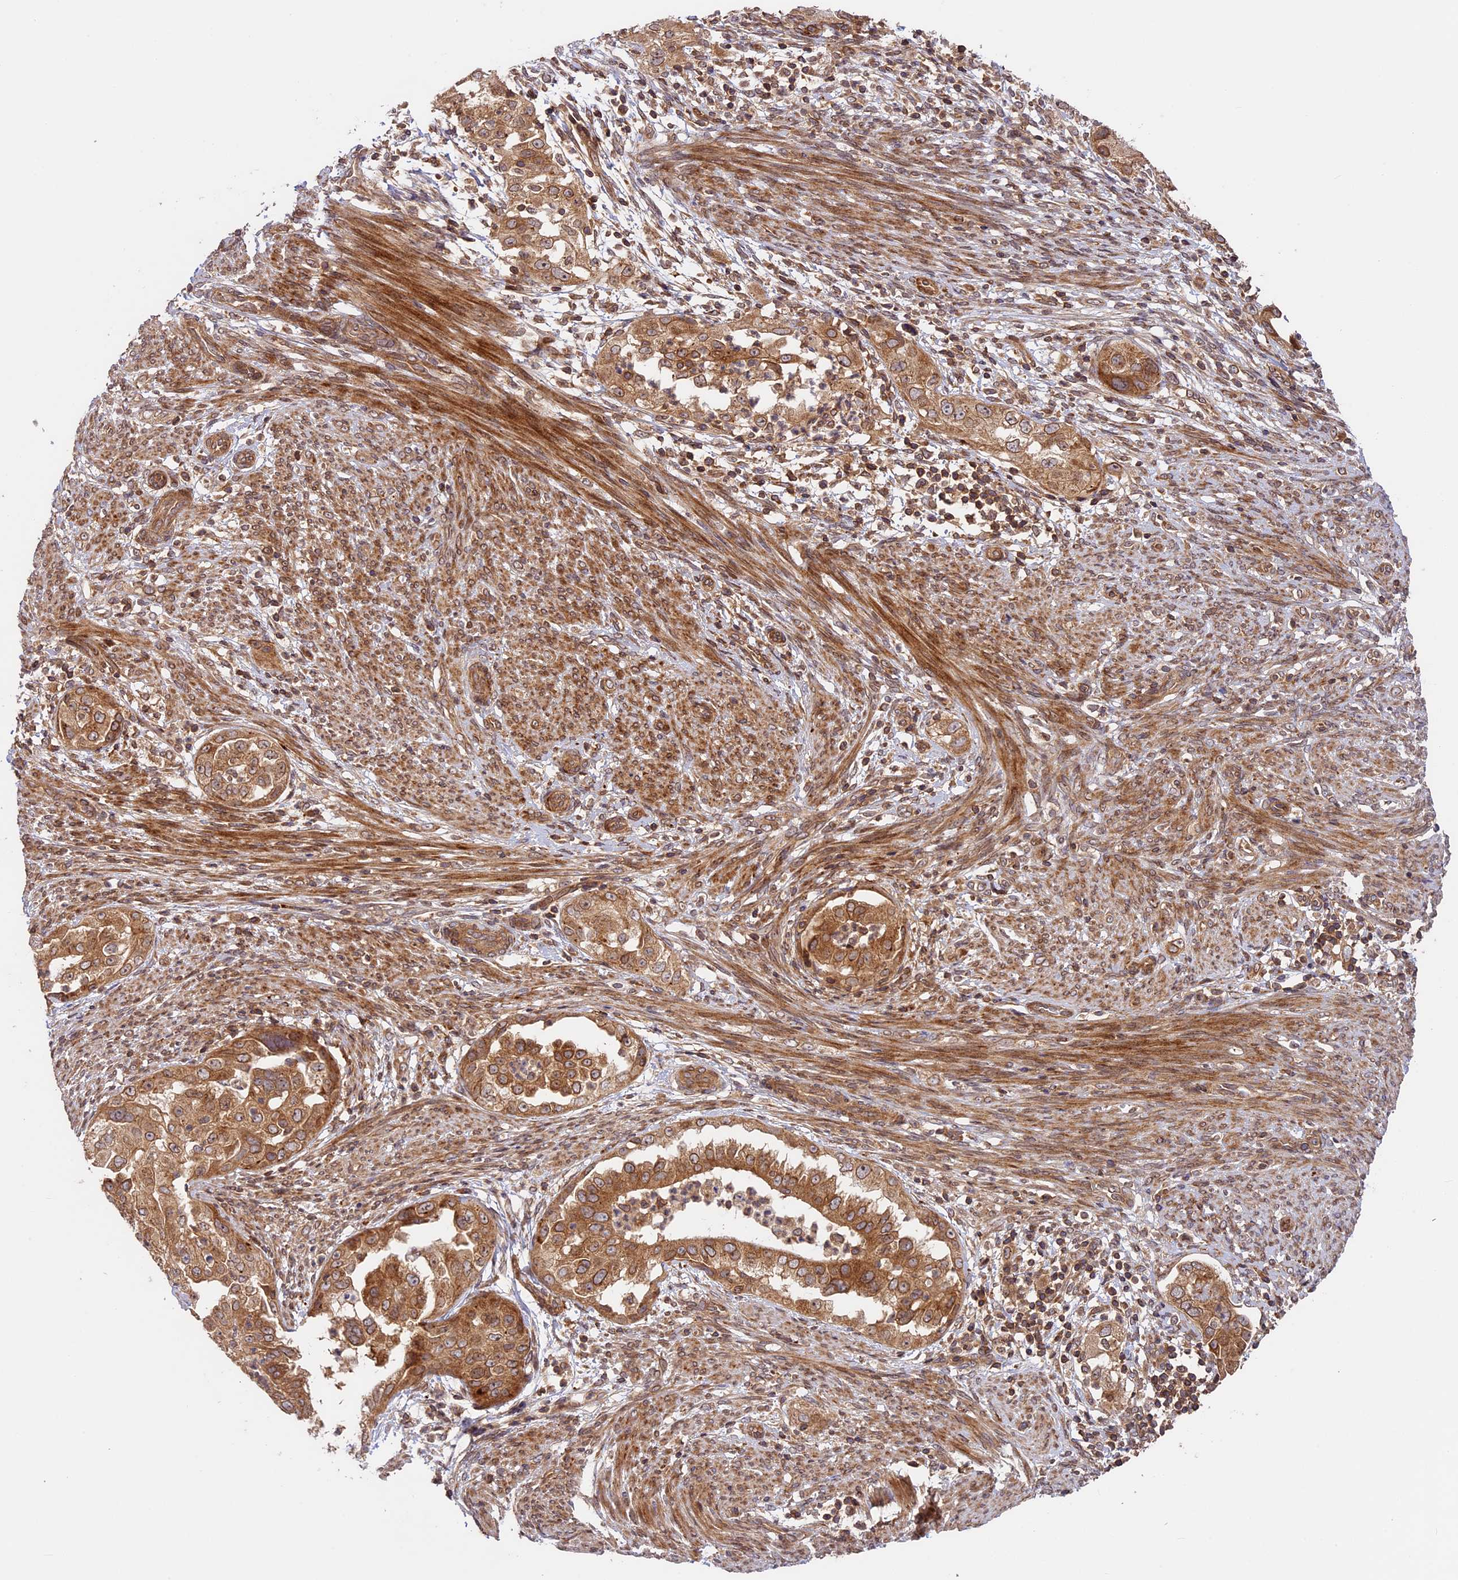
{"staining": {"intensity": "moderate", "quantity": ">75%", "location": "cytoplasmic/membranous,nuclear"}, "tissue": "endometrial cancer", "cell_type": "Tumor cells", "image_type": "cancer", "snomed": [{"axis": "morphology", "description": "Adenocarcinoma, NOS"}, {"axis": "topography", "description": "Endometrium"}], "caption": "The image reveals staining of endometrial adenocarcinoma, revealing moderate cytoplasmic/membranous and nuclear protein staining (brown color) within tumor cells.", "gene": "DGKH", "patient": {"sex": "female", "age": 85}}